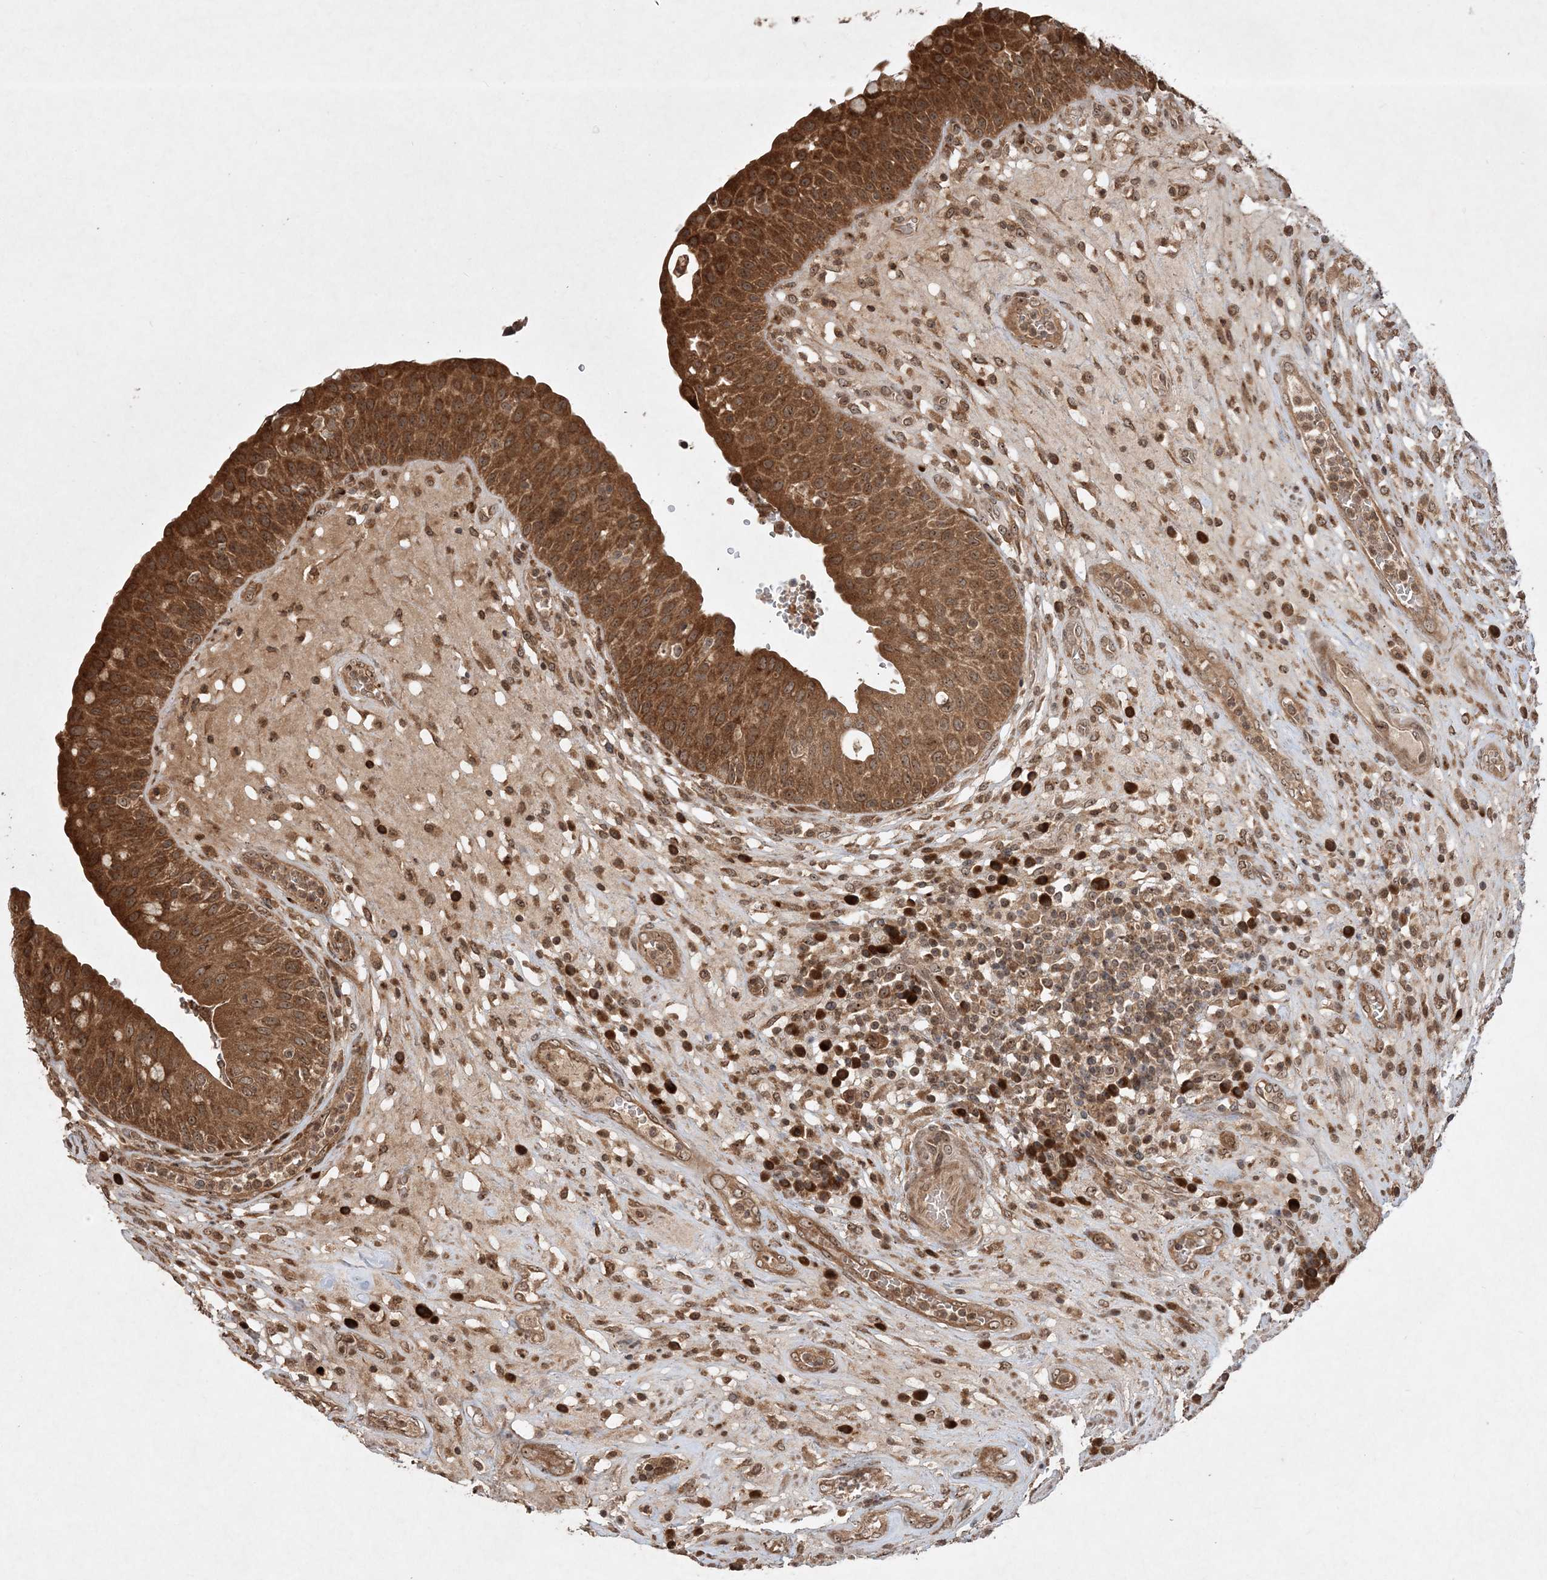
{"staining": {"intensity": "strong", "quantity": ">75%", "location": "cytoplasmic/membranous"}, "tissue": "urinary bladder", "cell_type": "Urothelial cells", "image_type": "normal", "snomed": [{"axis": "morphology", "description": "Normal tissue, NOS"}, {"axis": "topography", "description": "Urinary bladder"}], "caption": "Protein analysis of normal urinary bladder demonstrates strong cytoplasmic/membranous positivity in about >75% of urothelial cells. Nuclei are stained in blue.", "gene": "UBR3", "patient": {"sex": "female", "age": 62}}